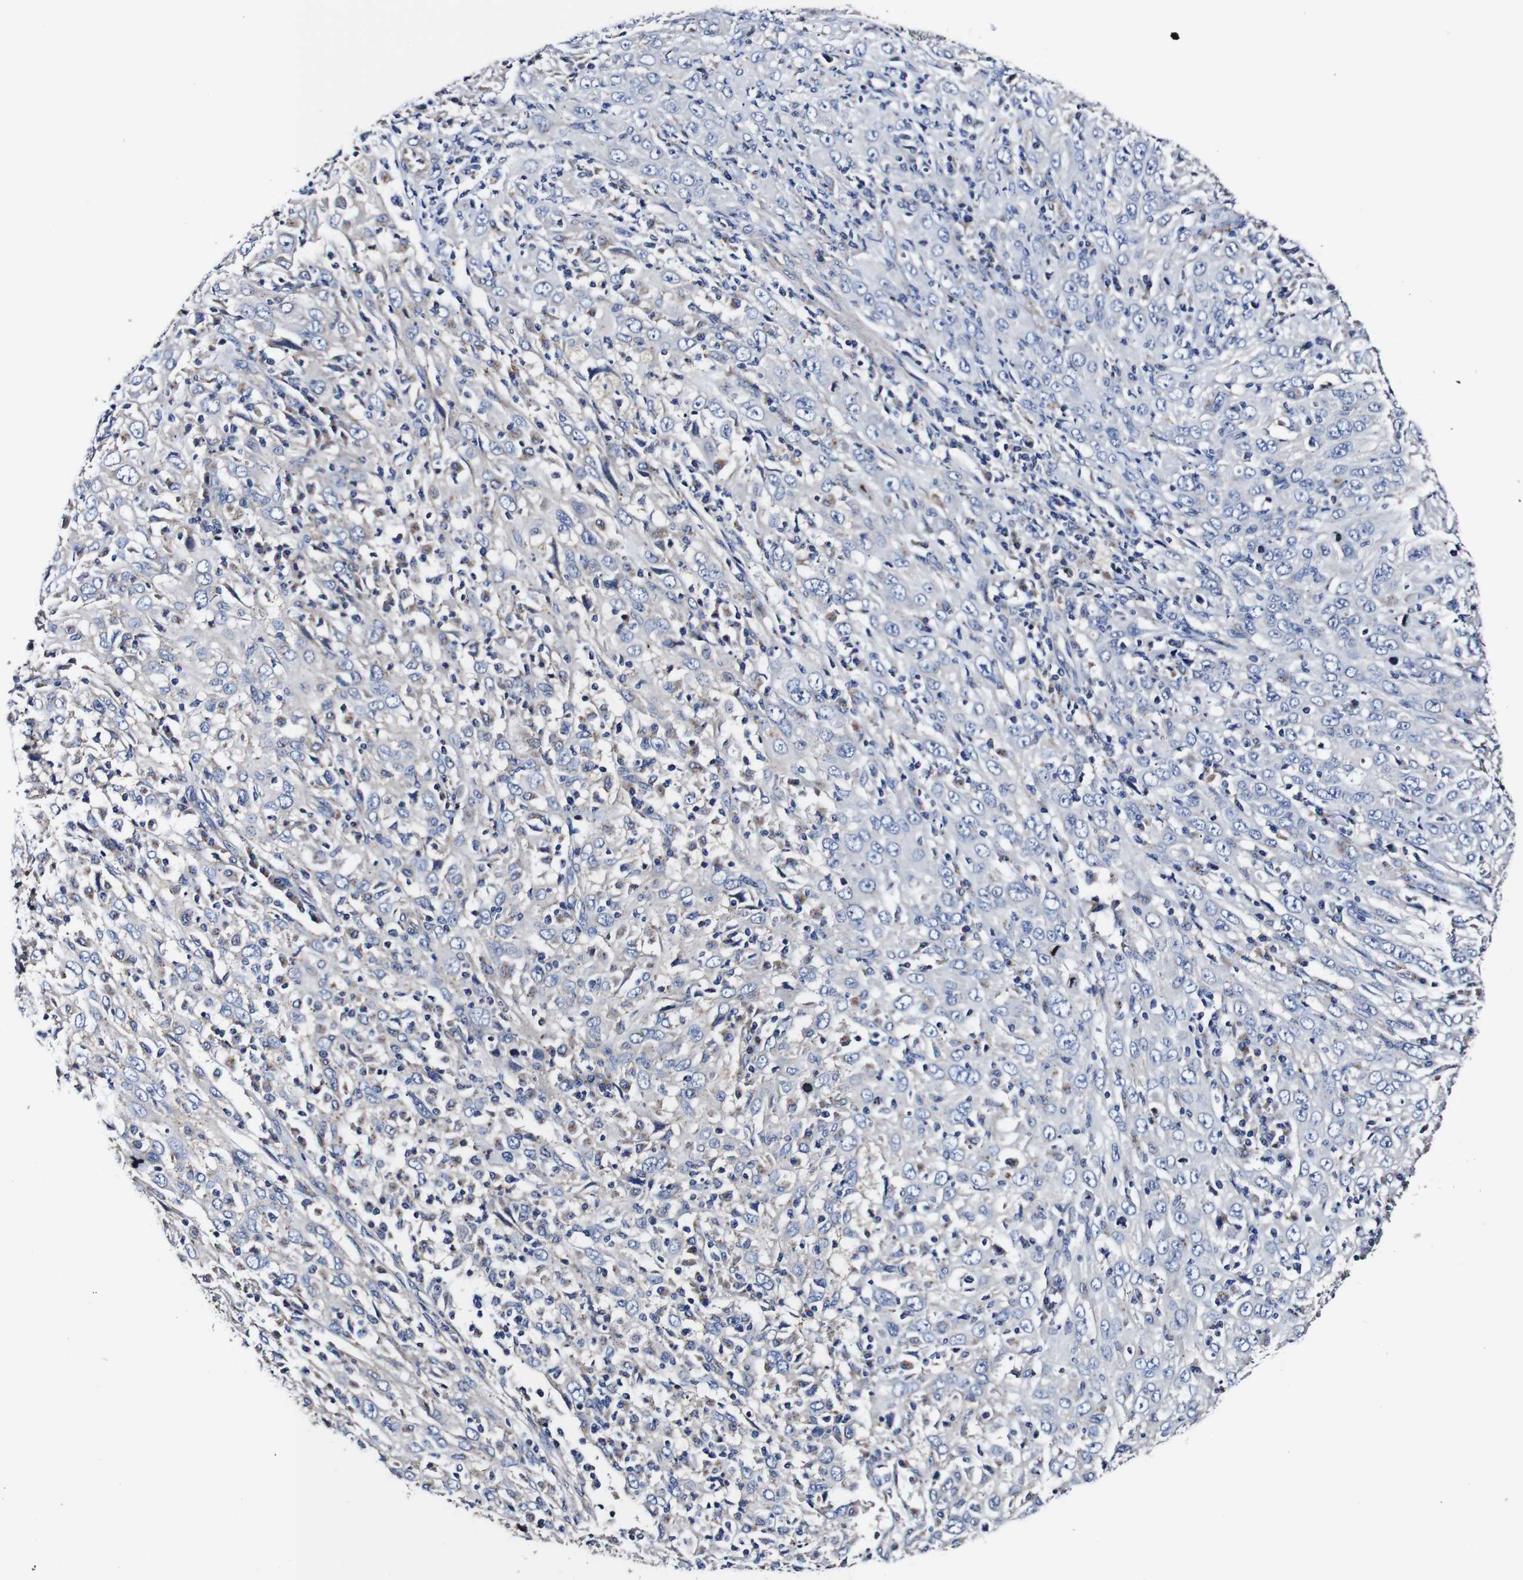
{"staining": {"intensity": "negative", "quantity": "none", "location": "none"}, "tissue": "cervical cancer", "cell_type": "Tumor cells", "image_type": "cancer", "snomed": [{"axis": "morphology", "description": "Squamous cell carcinoma, NOS"}, {"axis": "topography", "description": "Cervix"}], "caption": "Protein analysis of cervical cancer reveals no significant positivity in tumor cells. Nuclei are stained in blue.", "gene": "PDCD6IP", "patient": {"sex": "female", "age": 46}}